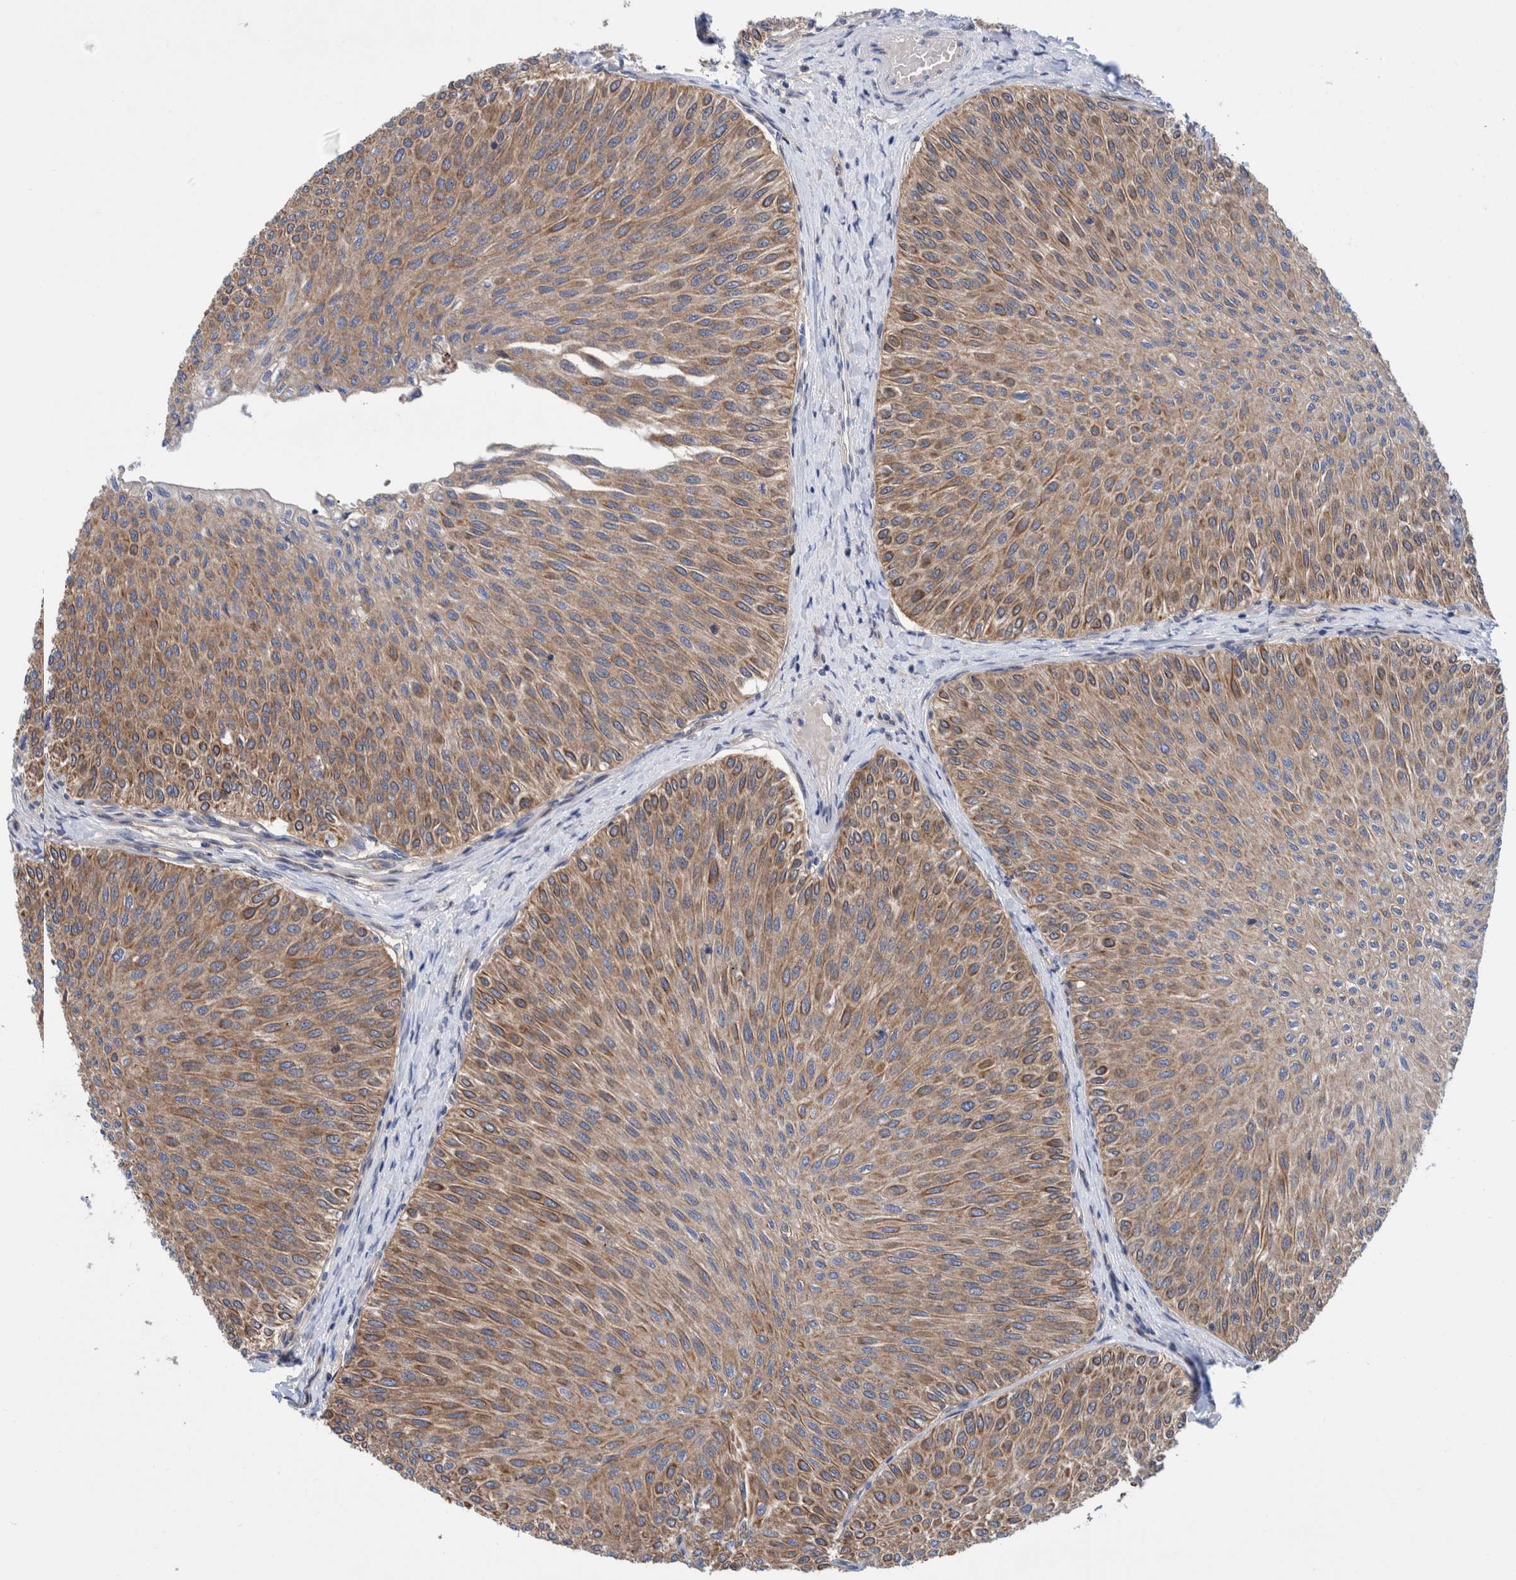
{"staining": {"intensity": "moderate", "quantity": ">75%", "location": "cytoplasmic/membranous,nuclear"}, "tissue": "urothelial cancer", "cell_type": "Tumor cells", "image_type": "cancer", "snomed": [{"axis": "morphology", "description": "Urothelial carcinoma, Low grade"}, {"axis": "topography", "description": "Urinary bladder"}], "caption": "About >75% of tumor cells in human urothelial cancer demonstrate moderate cytoplasmic/membranous and nuclear protein positivity as visualized by brown immunohistochemical staining.", "gene": "PFAS", "patient": {"sex": "male", "age": 78}}